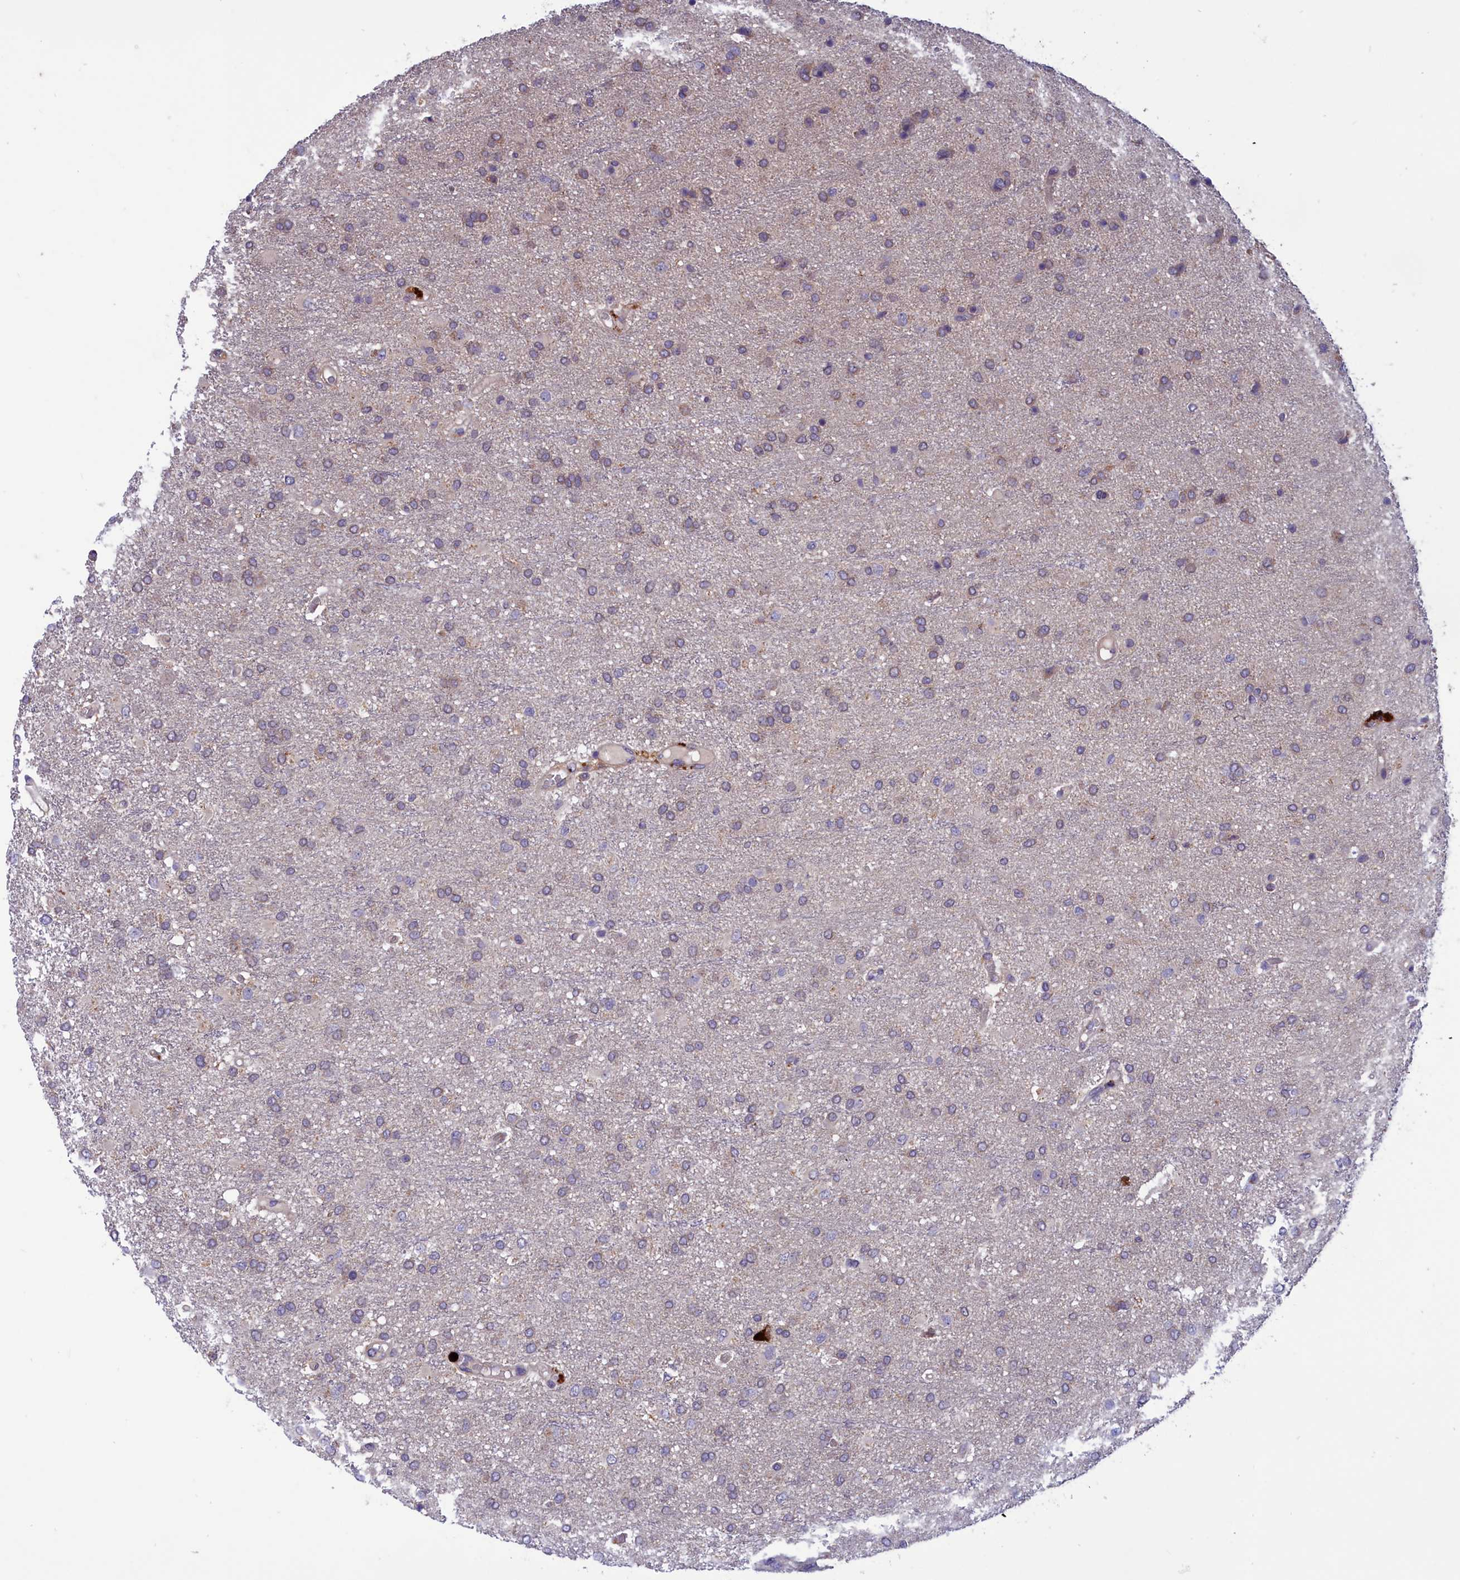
{"staining": {"intensity": "weak", "quantity": "<25%", "location": "cytoplasmic/membranous"}, "tissue": "glioma", "cell_type": "Tumor cells", "image_type": "cancer", "snomed": [{"axis": "morphology", "description": "Glioma, malignant, High grade"}, {"axis": "topography", "description": "Brain"}], "caption": "Histopathology image shows no significant protein positivity in tumor cells of malignant high-grade glioma.", "gene": "AMDHD2", "patient": {"sex": "female", "age": 74}}